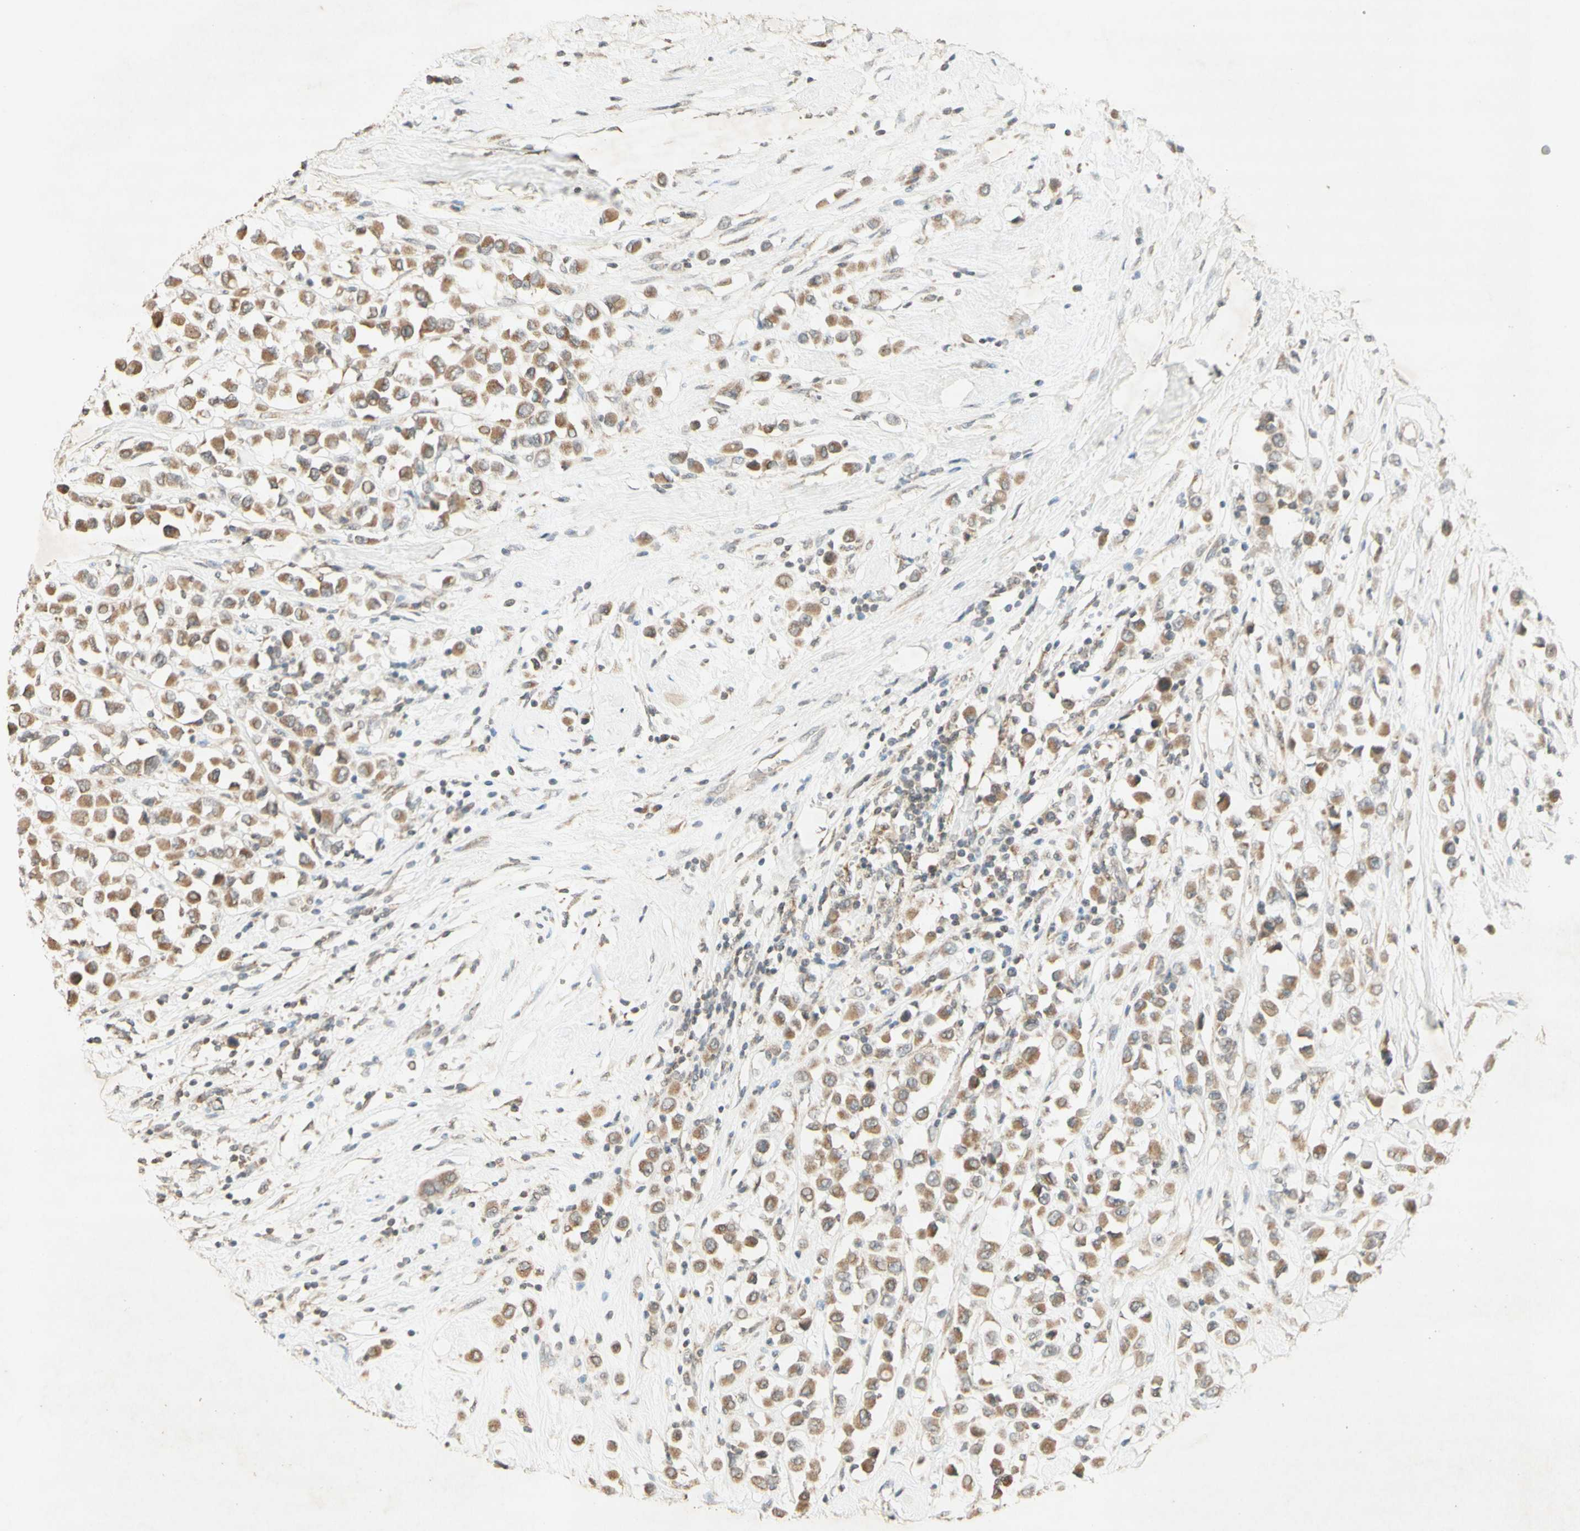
{"staining": {"intensity": "moderate", "quantity": ">75%", "location": "cytoplasmic/membranous"}, "tissue": "breast cancer", "cell_type": "Tumor cells", "image_type": "cancer", "snomed": [{"axis": "morphology", "description": "Duct carcinoma"}, {"axis": "topography", "description": "Breast"}], "caption": "A micrograph of breast infiltrating ductal carcinoma stained for a protein shows moderate cytoplasmic/membranous brown staining in tumor cells.", "gene": "CCNI", "patient": {"sex": "female", "age": 61}}